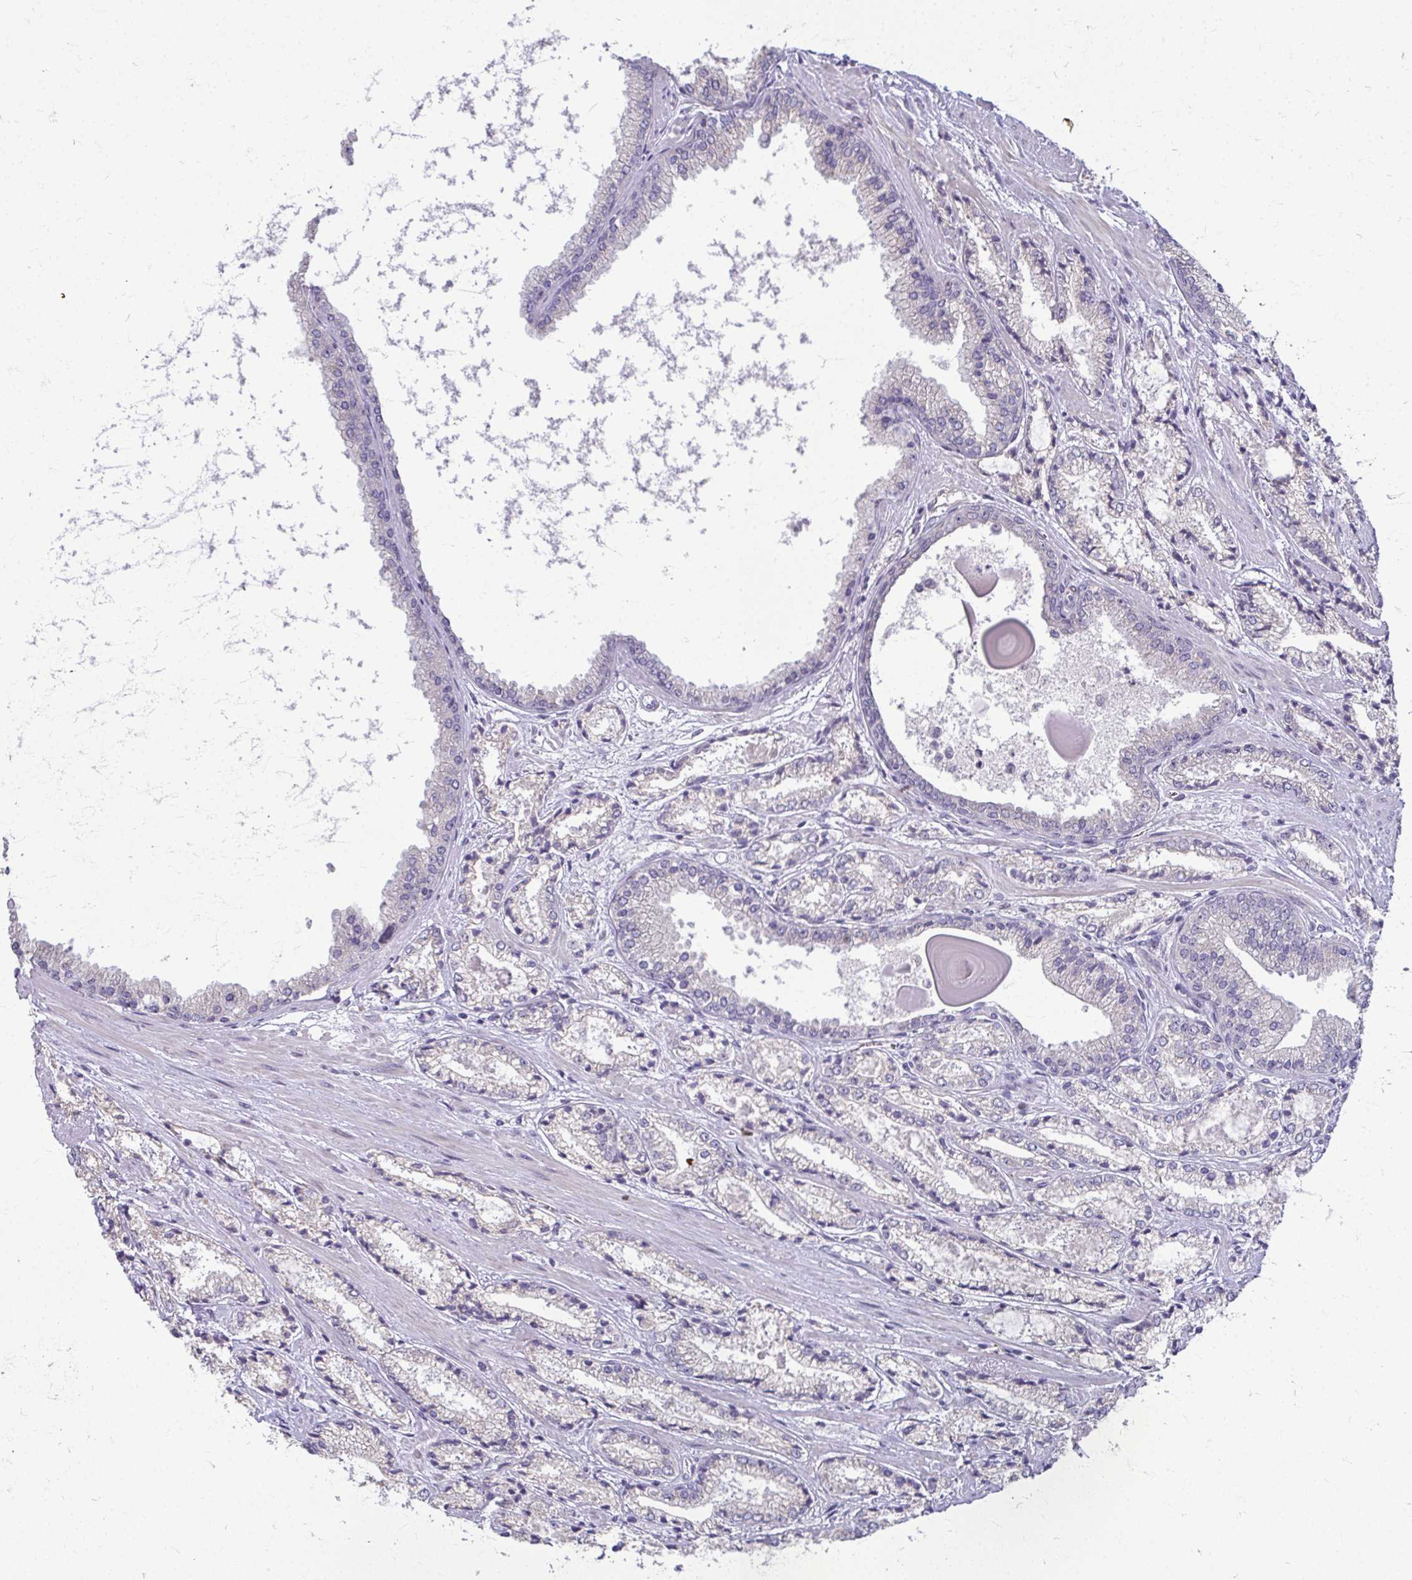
{"staining": {"intensity": "negative", "quantity": "none", "location": "none"}, "tissue": "prostate cancer", "cell_type": "Tumor cells", "image_type": "cancer", "snomed": [{"axis": "morphology", "description": "Adenocarcinoma, High grade"}, {"axis": "topography", "description": "Prostate"}], "caption": "Protein analysis of prostate cancer (adenocarcinoma (high-grade)) demonstrates no significant positivity in tumor cells. The staining is performed using DAB brown chromogen with nuclei counter-stained in using hematoxylin.", "gene": "ODF1", "patient": {"sex": "male", "age": 64}}